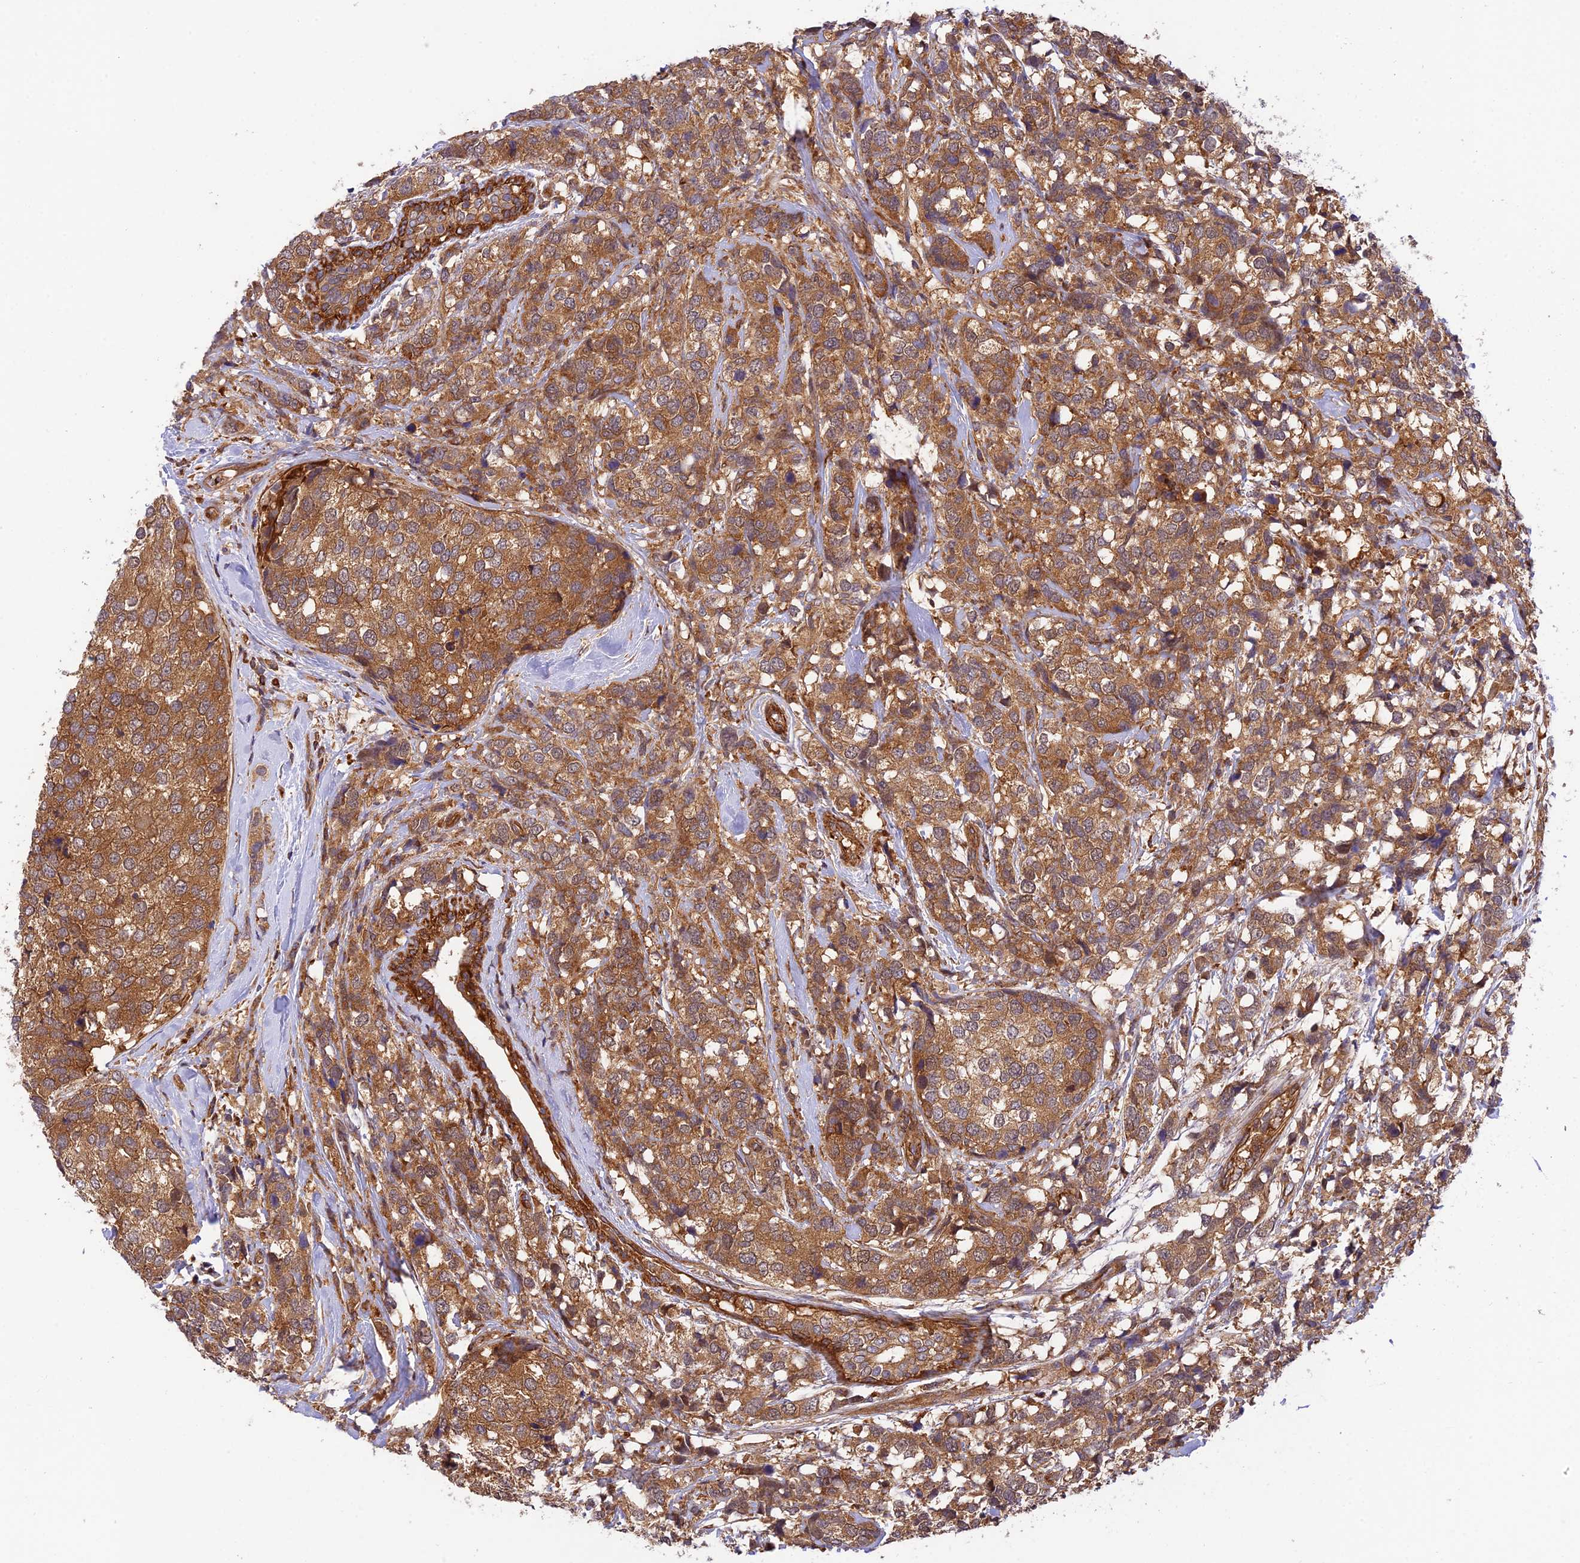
{"staining": {"intensity": "strong", "quantity": ">75%", "location": "cytoplasmic/membranous"}, "tissue": "breast cancer", "cell_type": "Tumor cells", "image_type": "cancer", "snomed": [{"axis": "morphology", "description": "Lobular carcinoma"}, {"axis": "topography", "description": "Breast"}], "caption": "A brown stain labels strong cytoplasmic/membranous staining of a protein in breast cancer tumor cells.", "gene": "EVI5L", "patient": {"sex": "female", "age": 59}}